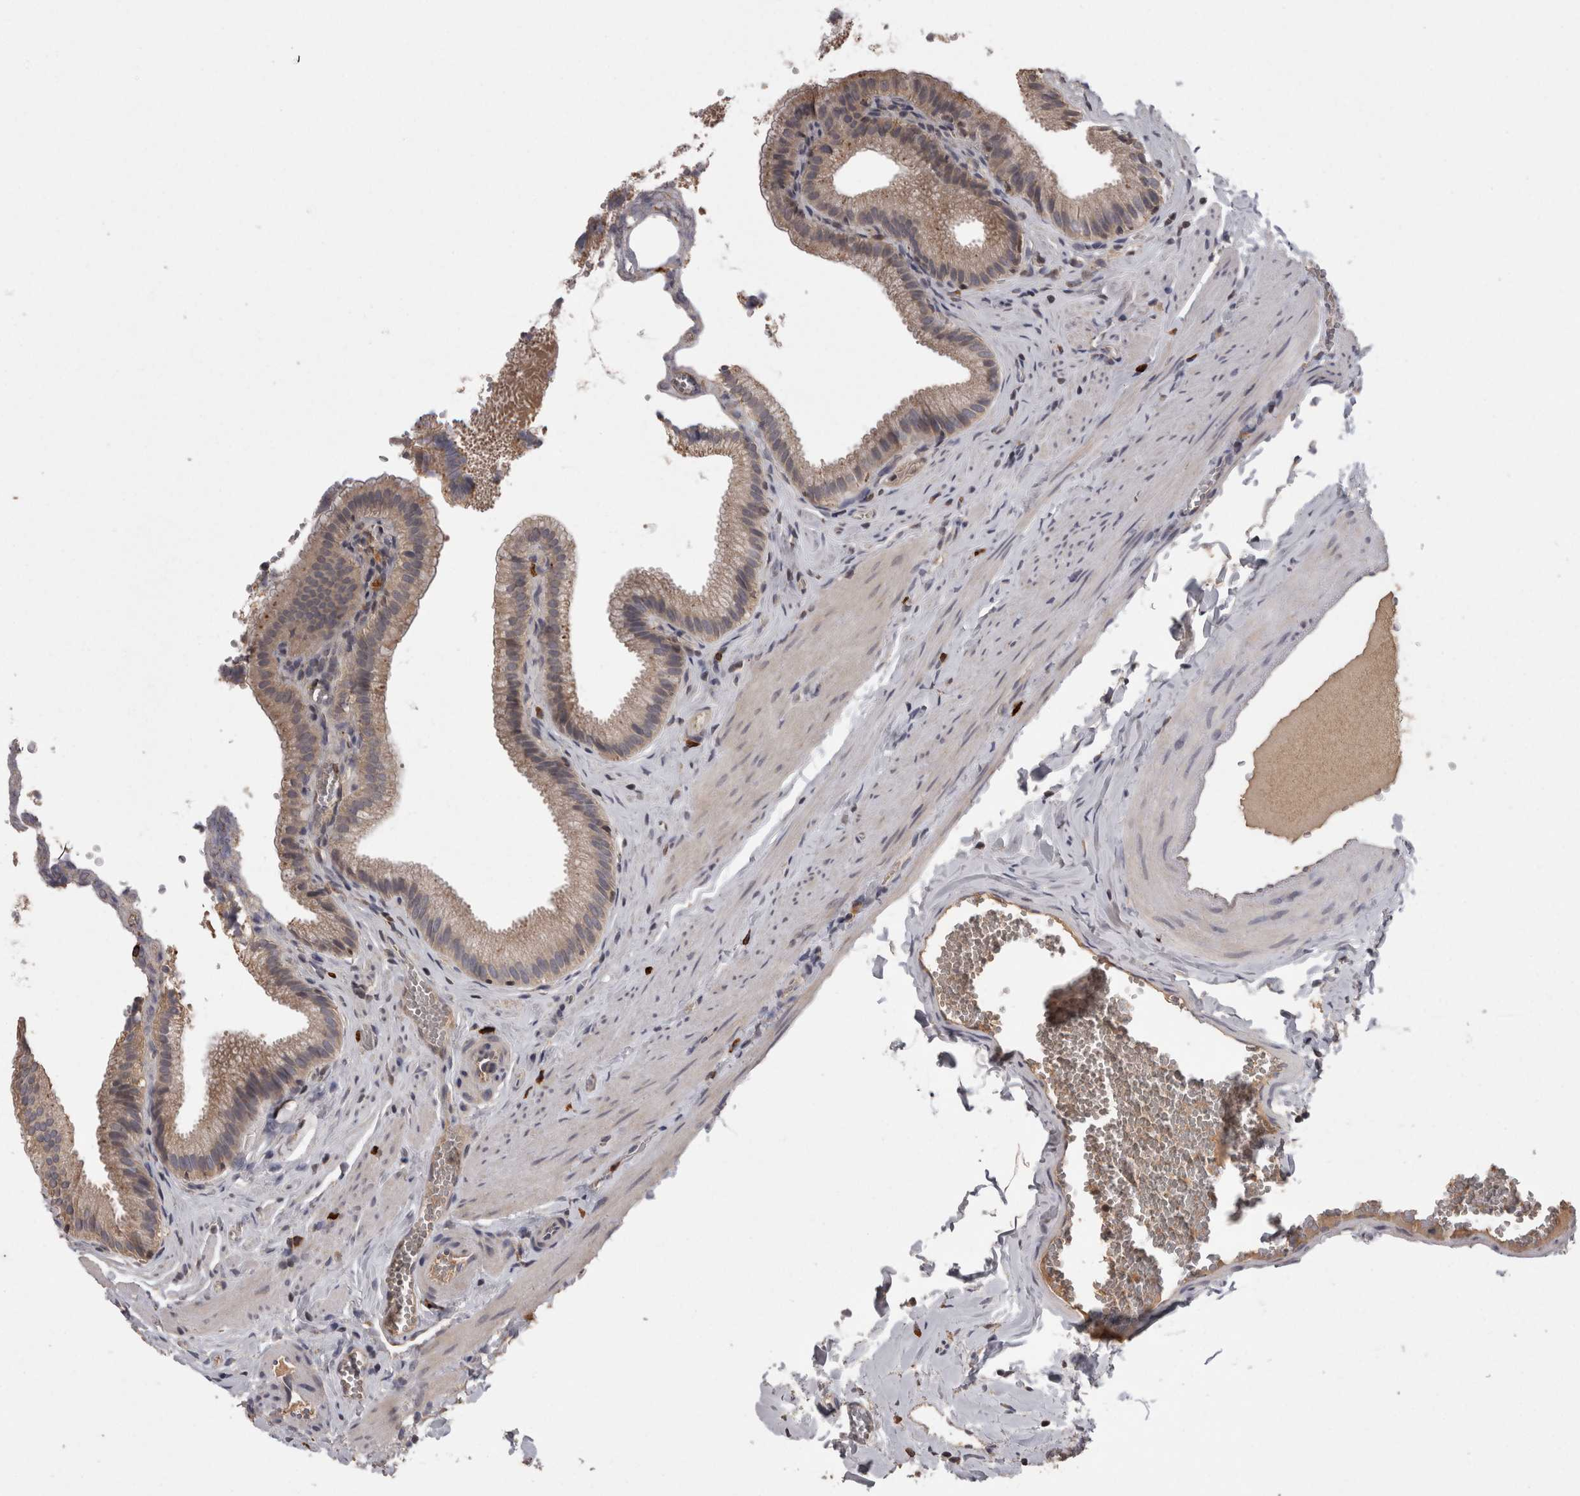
{"staining": {"intensity": "weak", "quantity": ">75%", "location": "cytoplasmic/membranous"}, "tissue": "gallbladder", "cell_type": "Glandular cells", "image_type": "normal", "snomed": [{"axis": "morphology", "description": "Normal tissue, NOS"}, {"axis": "topography", "description": "Gallbladder"}], "caption": "Immunohistochemical staining of normal human gallbladder displays >75% levels of weak cytoplasmic/membranous protein staining in about >75% of glandular cells. (brown staining indicates protein expression, while blue staining denotes nuclei).", "gene": "PCM1", "patient": {"sex": "male", "age": 38}}